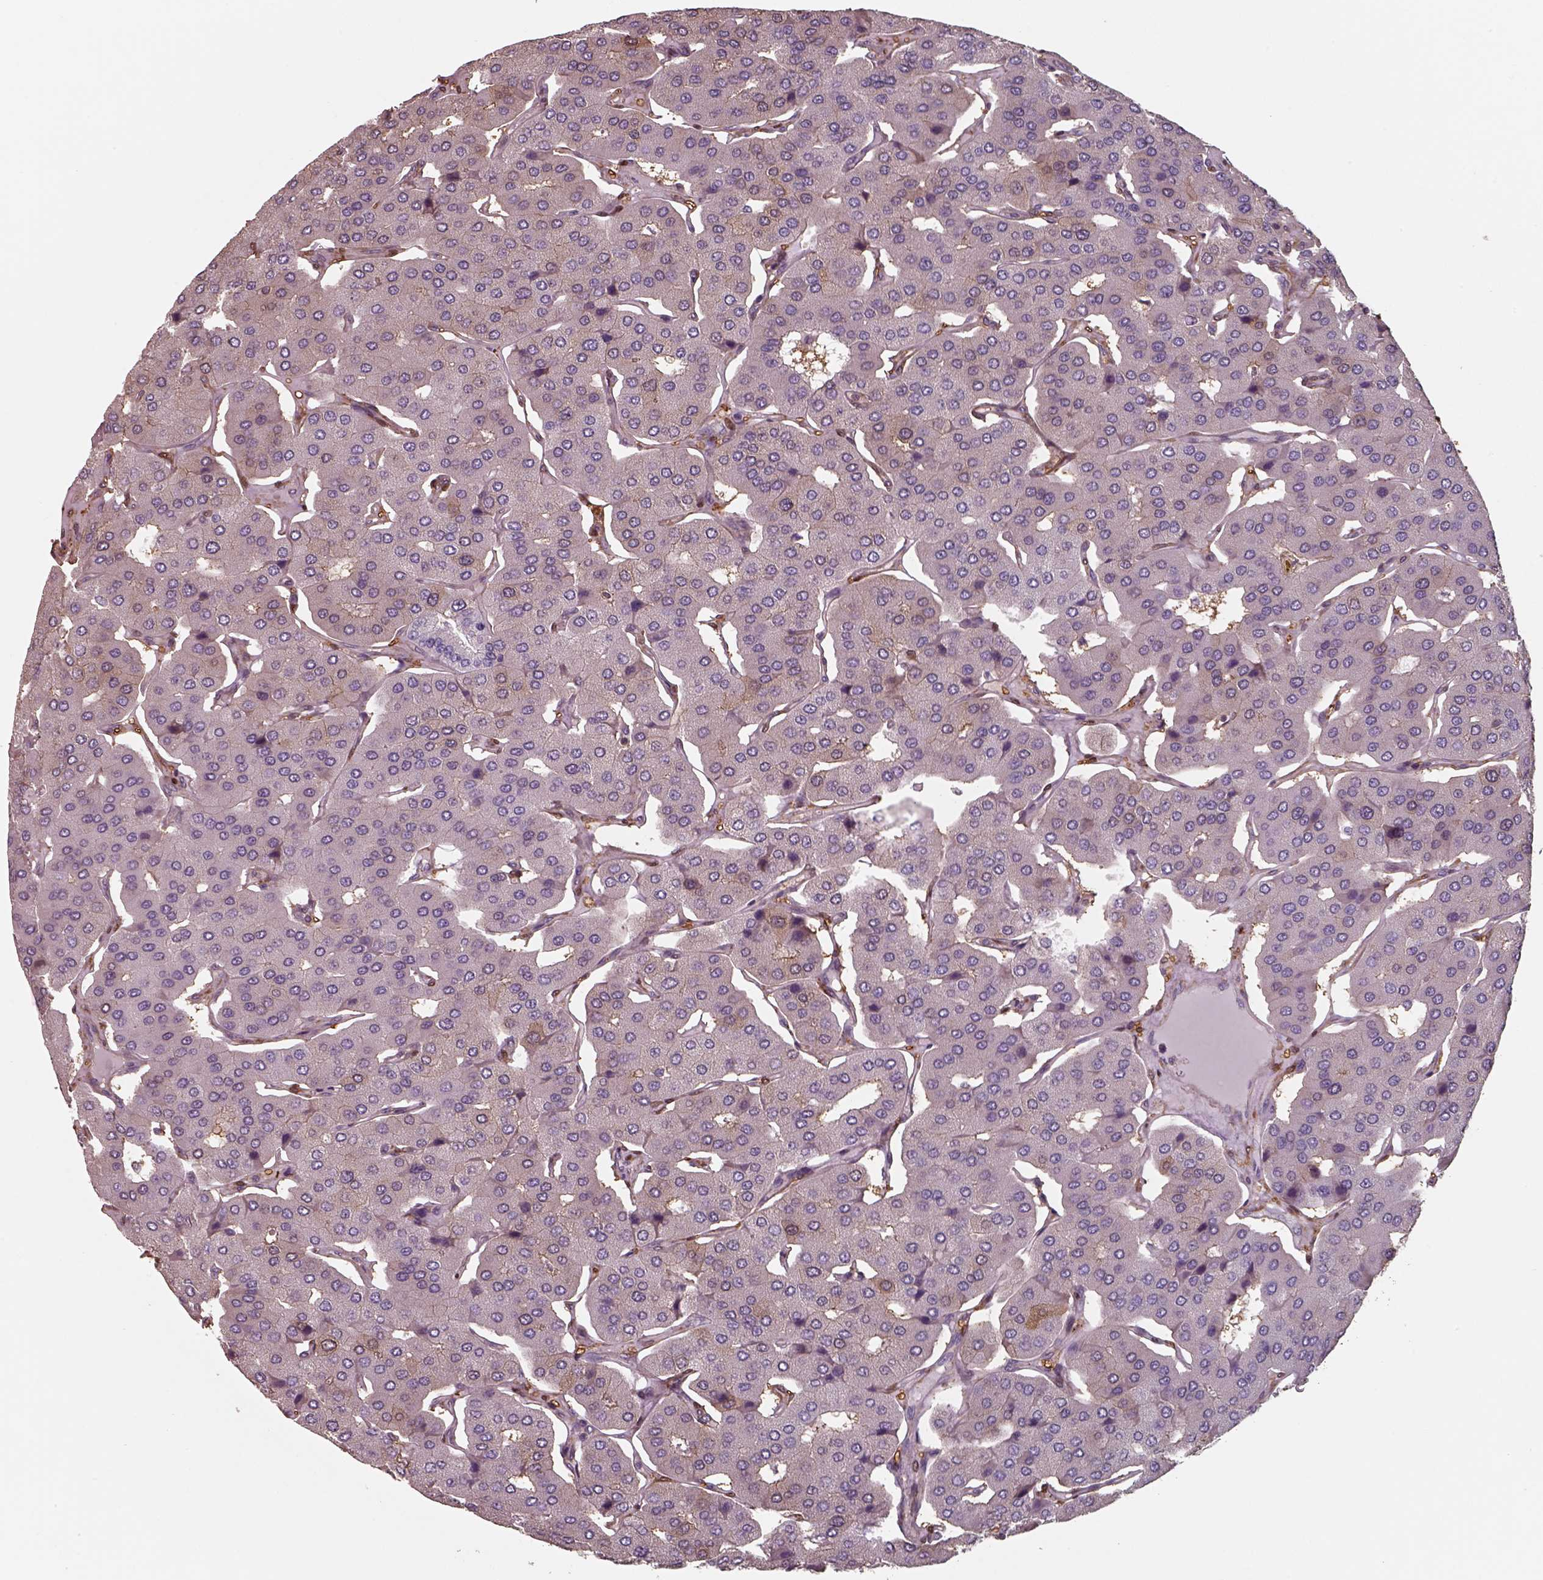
{"staining": {"intensity": "negative", "quantity": "none", "location": "none"}, "tissue": "parathyroid gland", "cell_type": "Glandular cells", "image_type": "normal", "snomed": [{"axis": "morphology", "description": "Normal tissue, NOS"}, {"axis": "morphology", "description": "Adenoma, NOS"}, {"axis": "topography", "description": "Parathyroid gland"}], "caption": "Protein analysis of normal parathyroid gland shows no significant positivity in glandular cells.", "gene": "ISYNA1", "patient": {"sex": "female", "age": 86}}